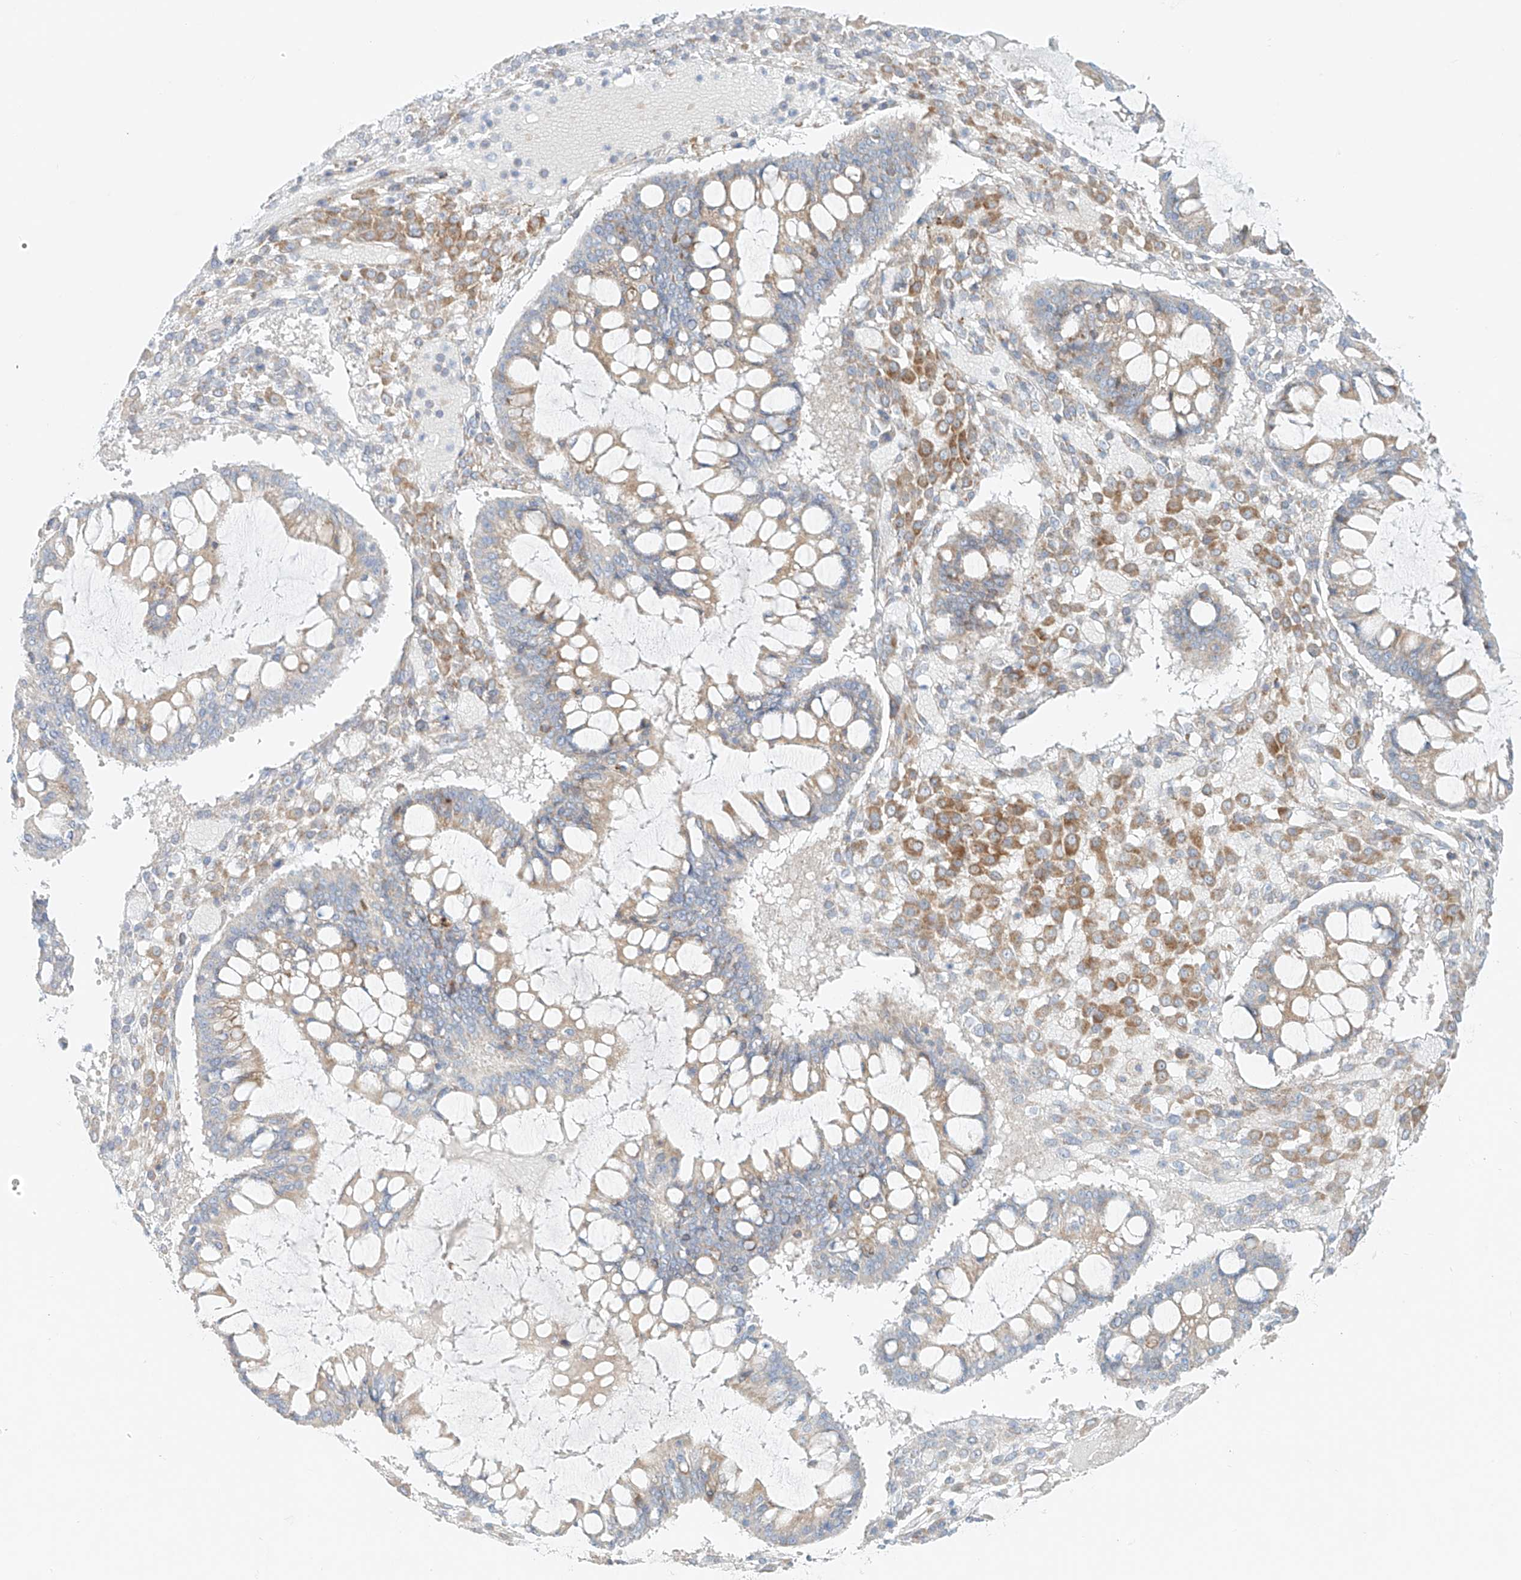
{"staining": {"intensity": "weak", "quantity": "25%-75%", "location": "cytoplasmic/membranous"}, "tissue": "ovarian cancer", "cell_type": "Tumor cells", "image_type": "cancer", "snomed": [{"axis": "morphology", "description": "Cystadenocarcinoma, mucinous, NOS"}, {"axis": "topography", "description": "Ovary"}], "caption": "A low amount of weak cytoplasmic/membranous staining is identified in approximately 25%-75% of tumor cells in mucinous cystadenocarcinoma (ovarian) tissue.", "gene": "EIPR1", "patient": {"sex": "female", "age": 73}}